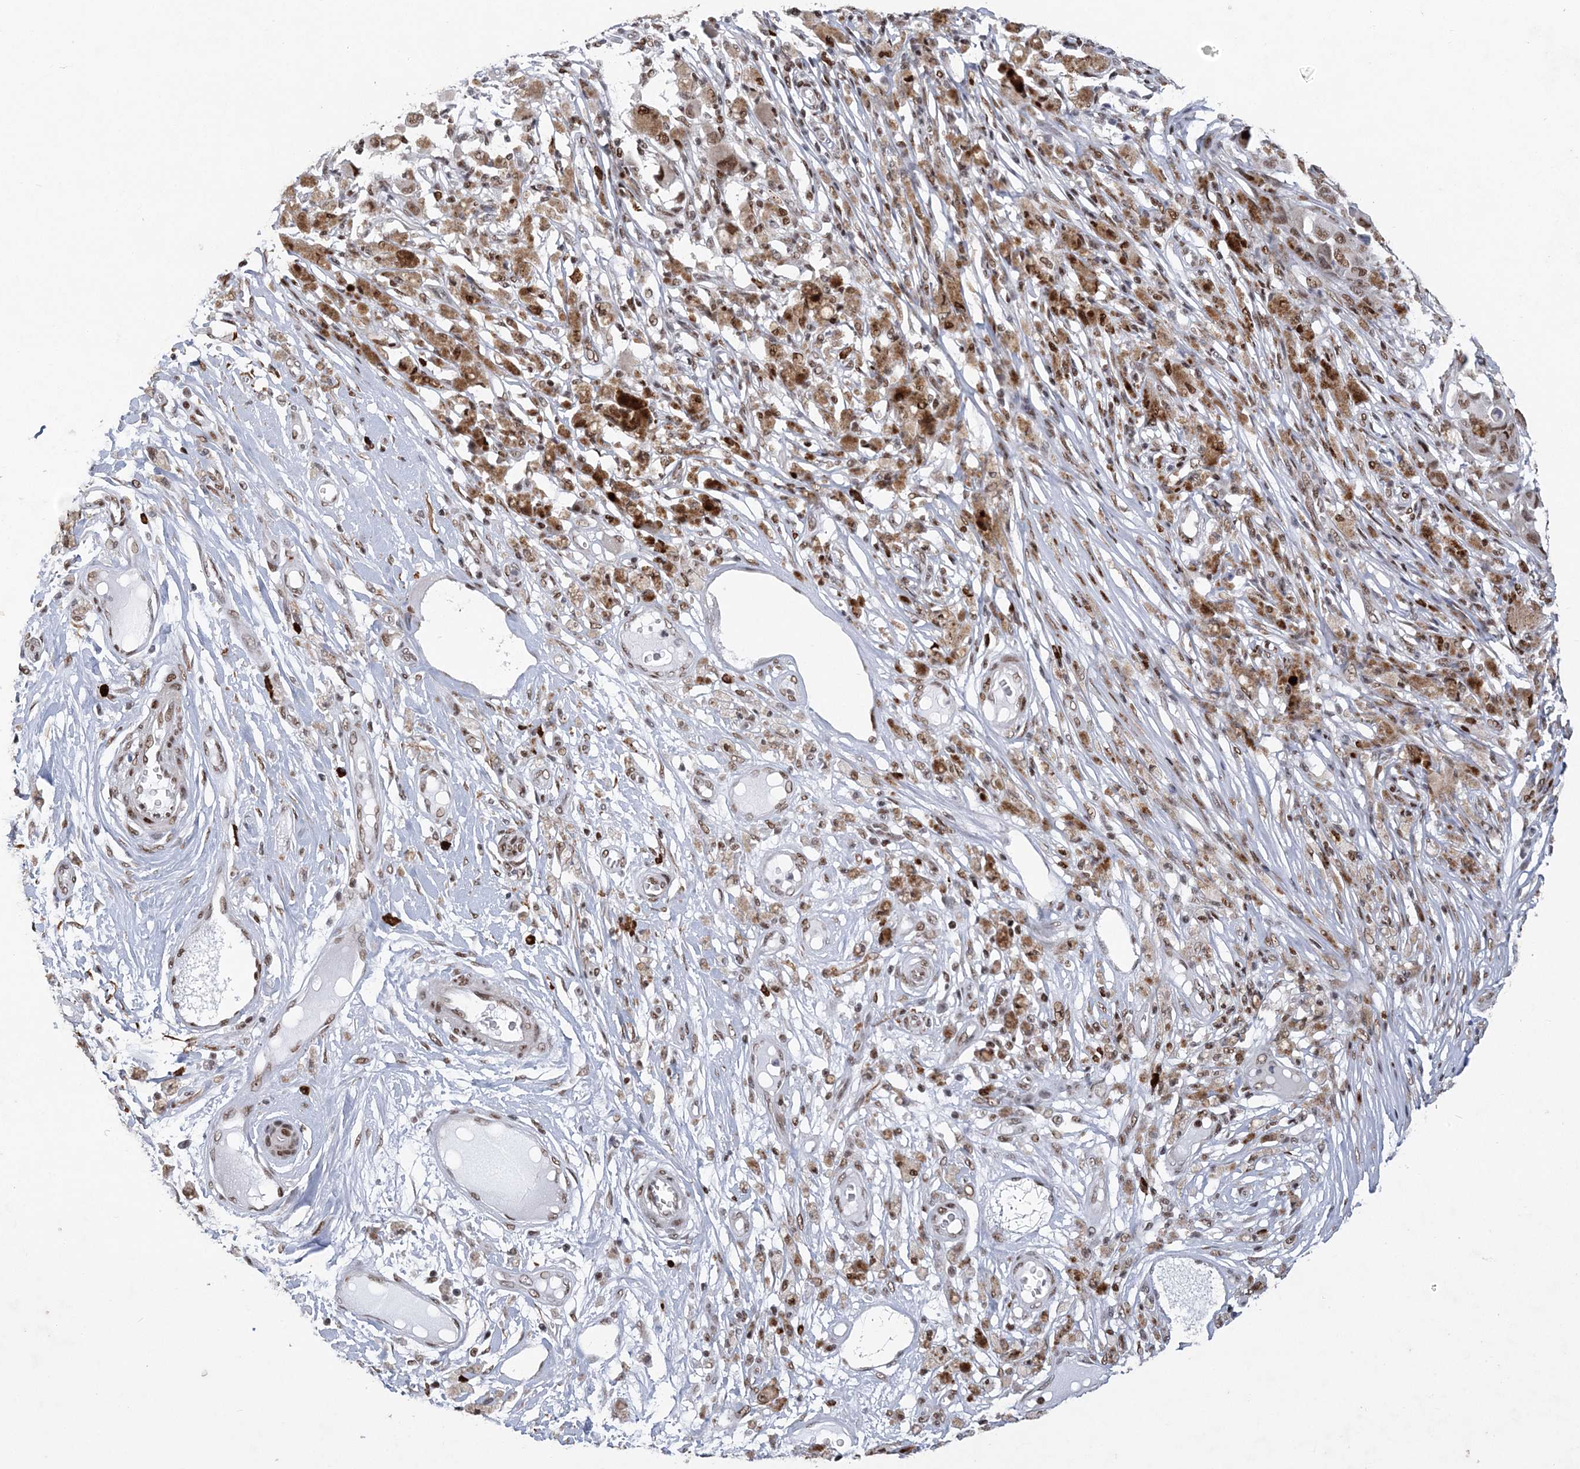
{"staining": {"intensity": "moderate", "quantity": ">75%", "location": "nuclear"}, "tissue": "melanoma", "cell_type": "Tumor cells", "image_type": "cancer", "snomed": [{"axis": "morphology", "description": "Malignant melanoma, NOS"}, {"axis": "topography", "description": "Skin"}], "caption": "The histopathology image demonstrates immunohistochemical staining of melanoma. There is moderate nuclear staining is seen in approximately >75% of tumor cells.", "gene": "ZBTB7A", "patient": {"sex": "male", "age": 96}}